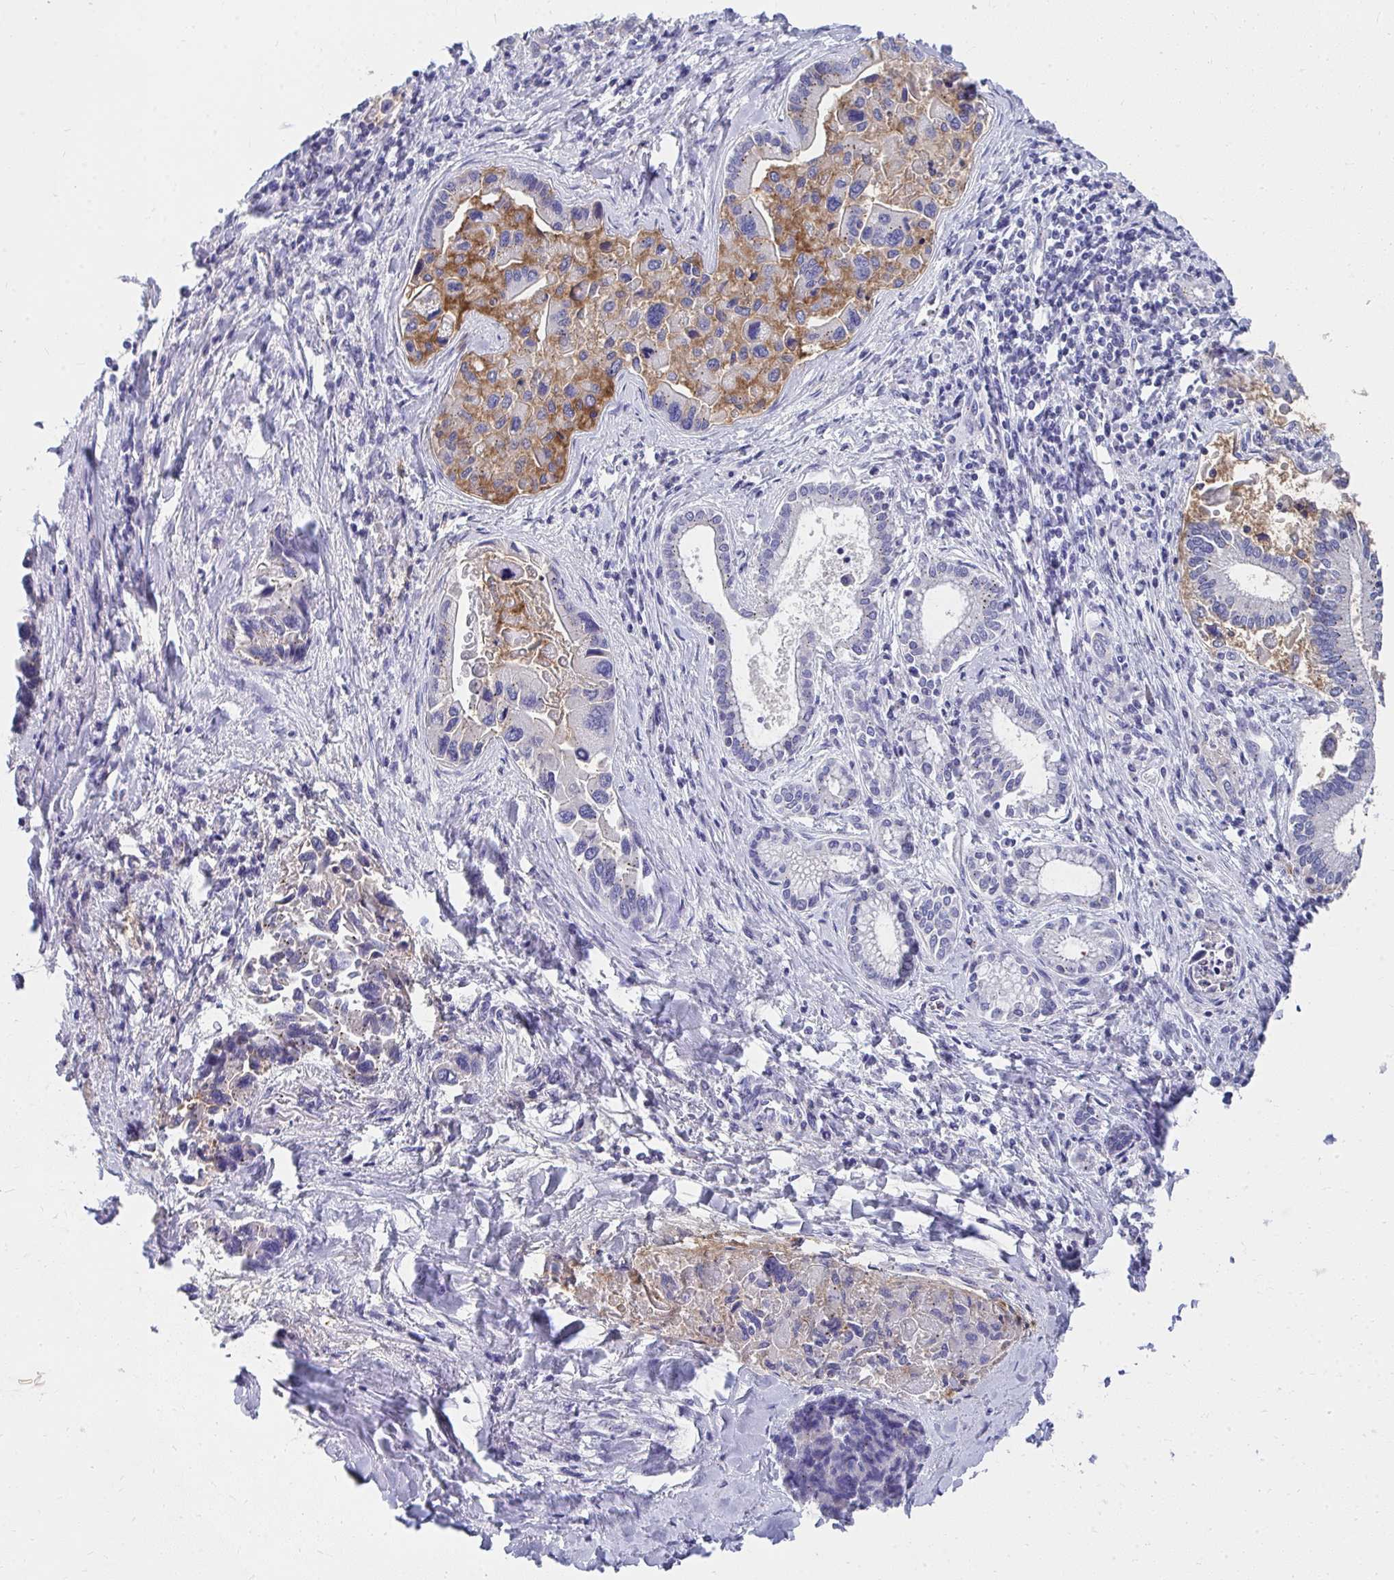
{"staining": {"intensity": "moderate", "quantity": "<25%", "location": "cytoplasmic/membranous"}, "tissue": "liver cancer", "cell_type": "Tumor cells", "image_type": "cancer", "snomed": [{"axis": "morphology", "description": "Cholangiocarcinoma"}, {"axis": "topography", "description": "Liver"}], "caption": "Protein analysis of liver cancer (cholangiocarcinoma) tissue displays moderate cytoplasmic/membranous expression in about <25% of tumor cells. The staining was performed using DAB (3,3'-diaminobenzidine), with brown indicating positive protein expression. Nuclei are stained blue with hematoxylin.", "gene": "TMPRSS2", "patient": {"sex": "male", "age": 66}}